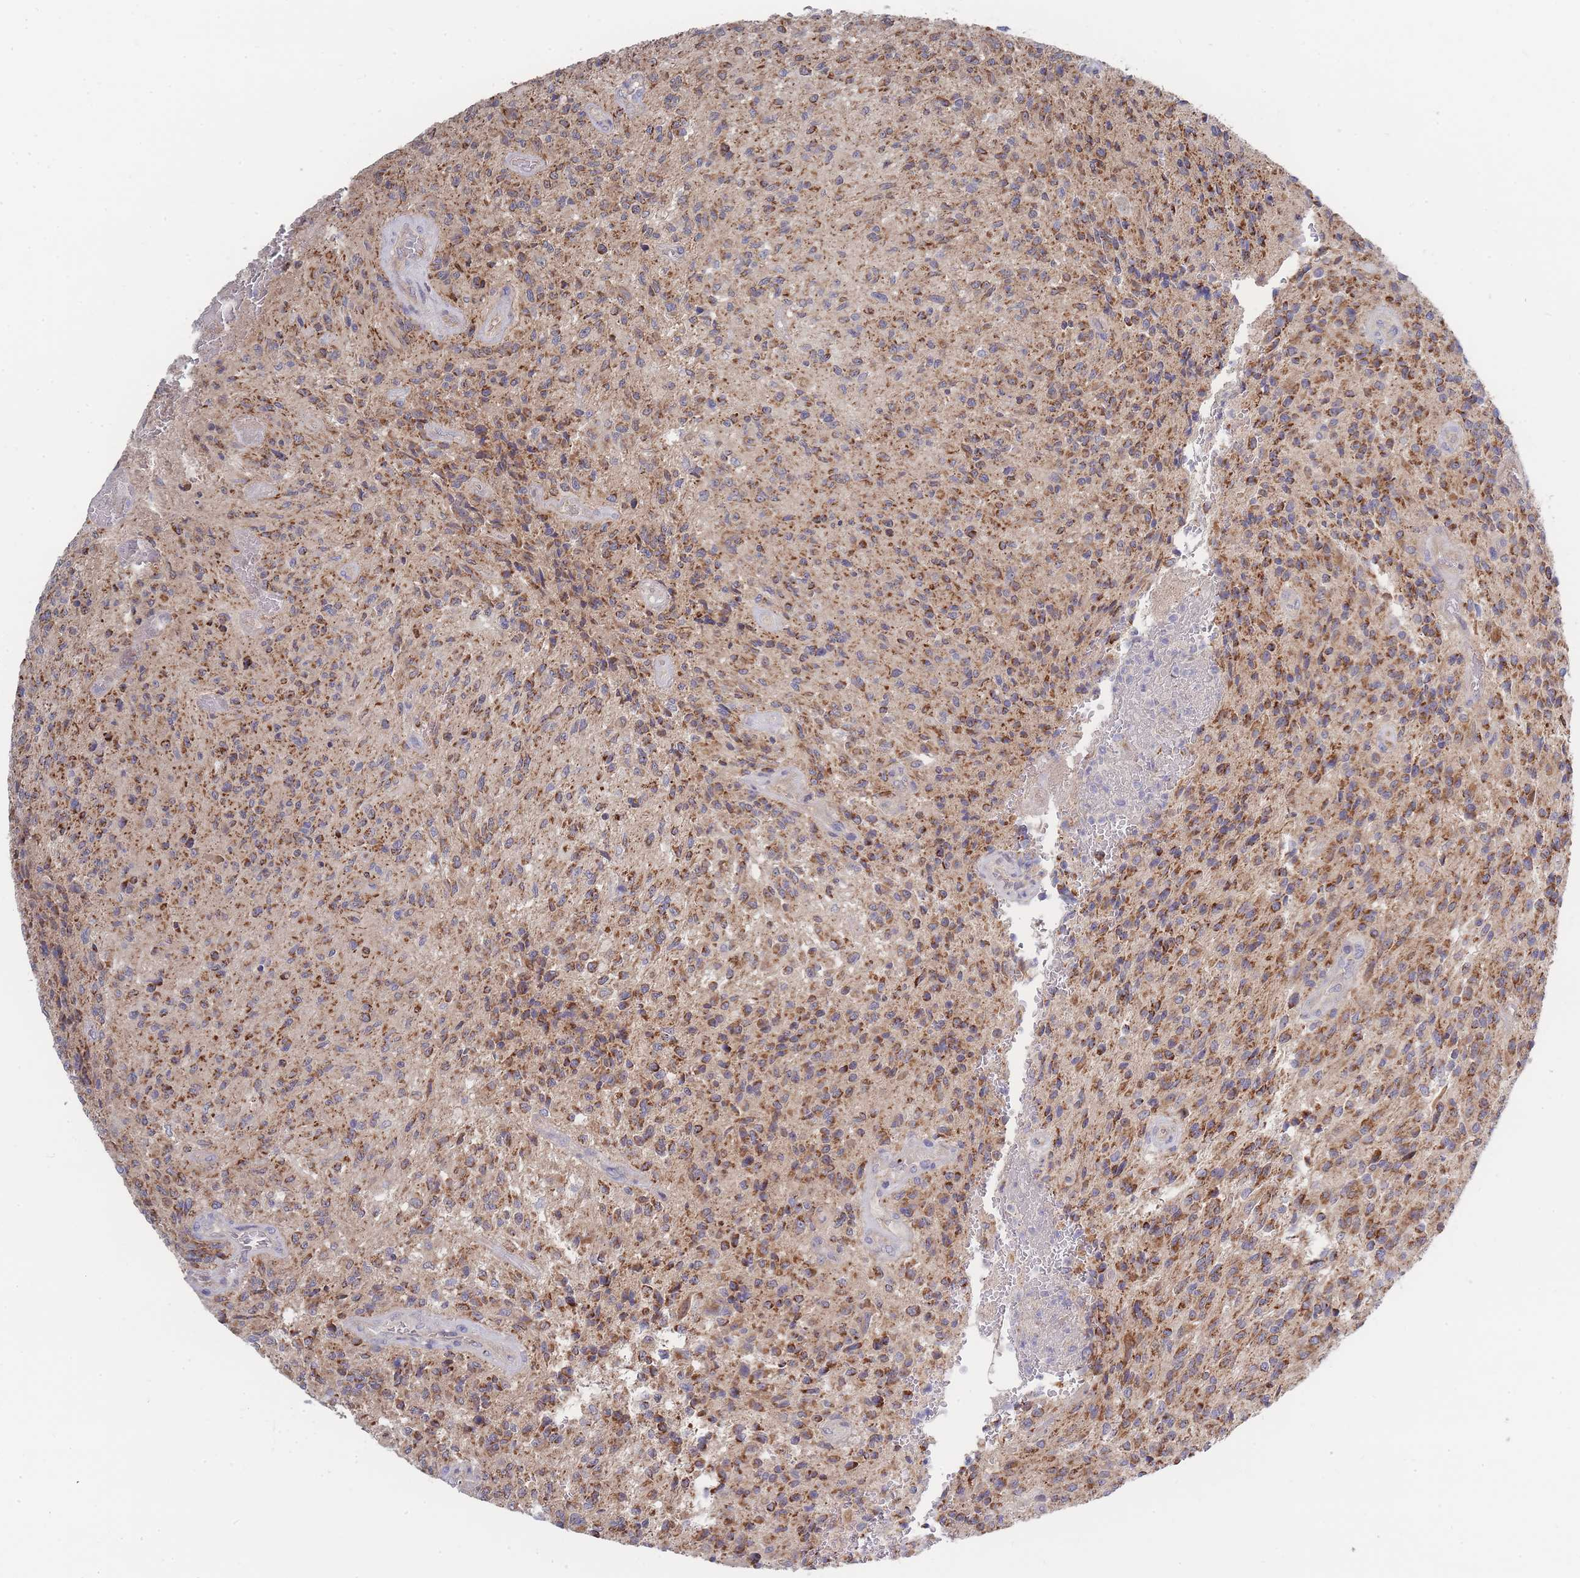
{"staining": {"intensity": "moderate", "quantity": "25%-75%", "location": "cytoplasmic/membranous"}, "tissue": "glioma", "cell_type": "Tumor cells", "image_type": "cancer", "snomed": [{"axis": "morphology", "description": "Normal tissue, NOS"}, {"axis": "morphology", "description": "Glioma, malignant, High grade"}, {"axis": "topography", "description": "Cerebral cortex"}], "caption": "Moderate cytoplasmic/membranous staining for a protein is seen in about 25%-75% of tumor cells of glioma using IHC.", "gene": "NUB1", "patient": {"sex": "male", "age": 56}}